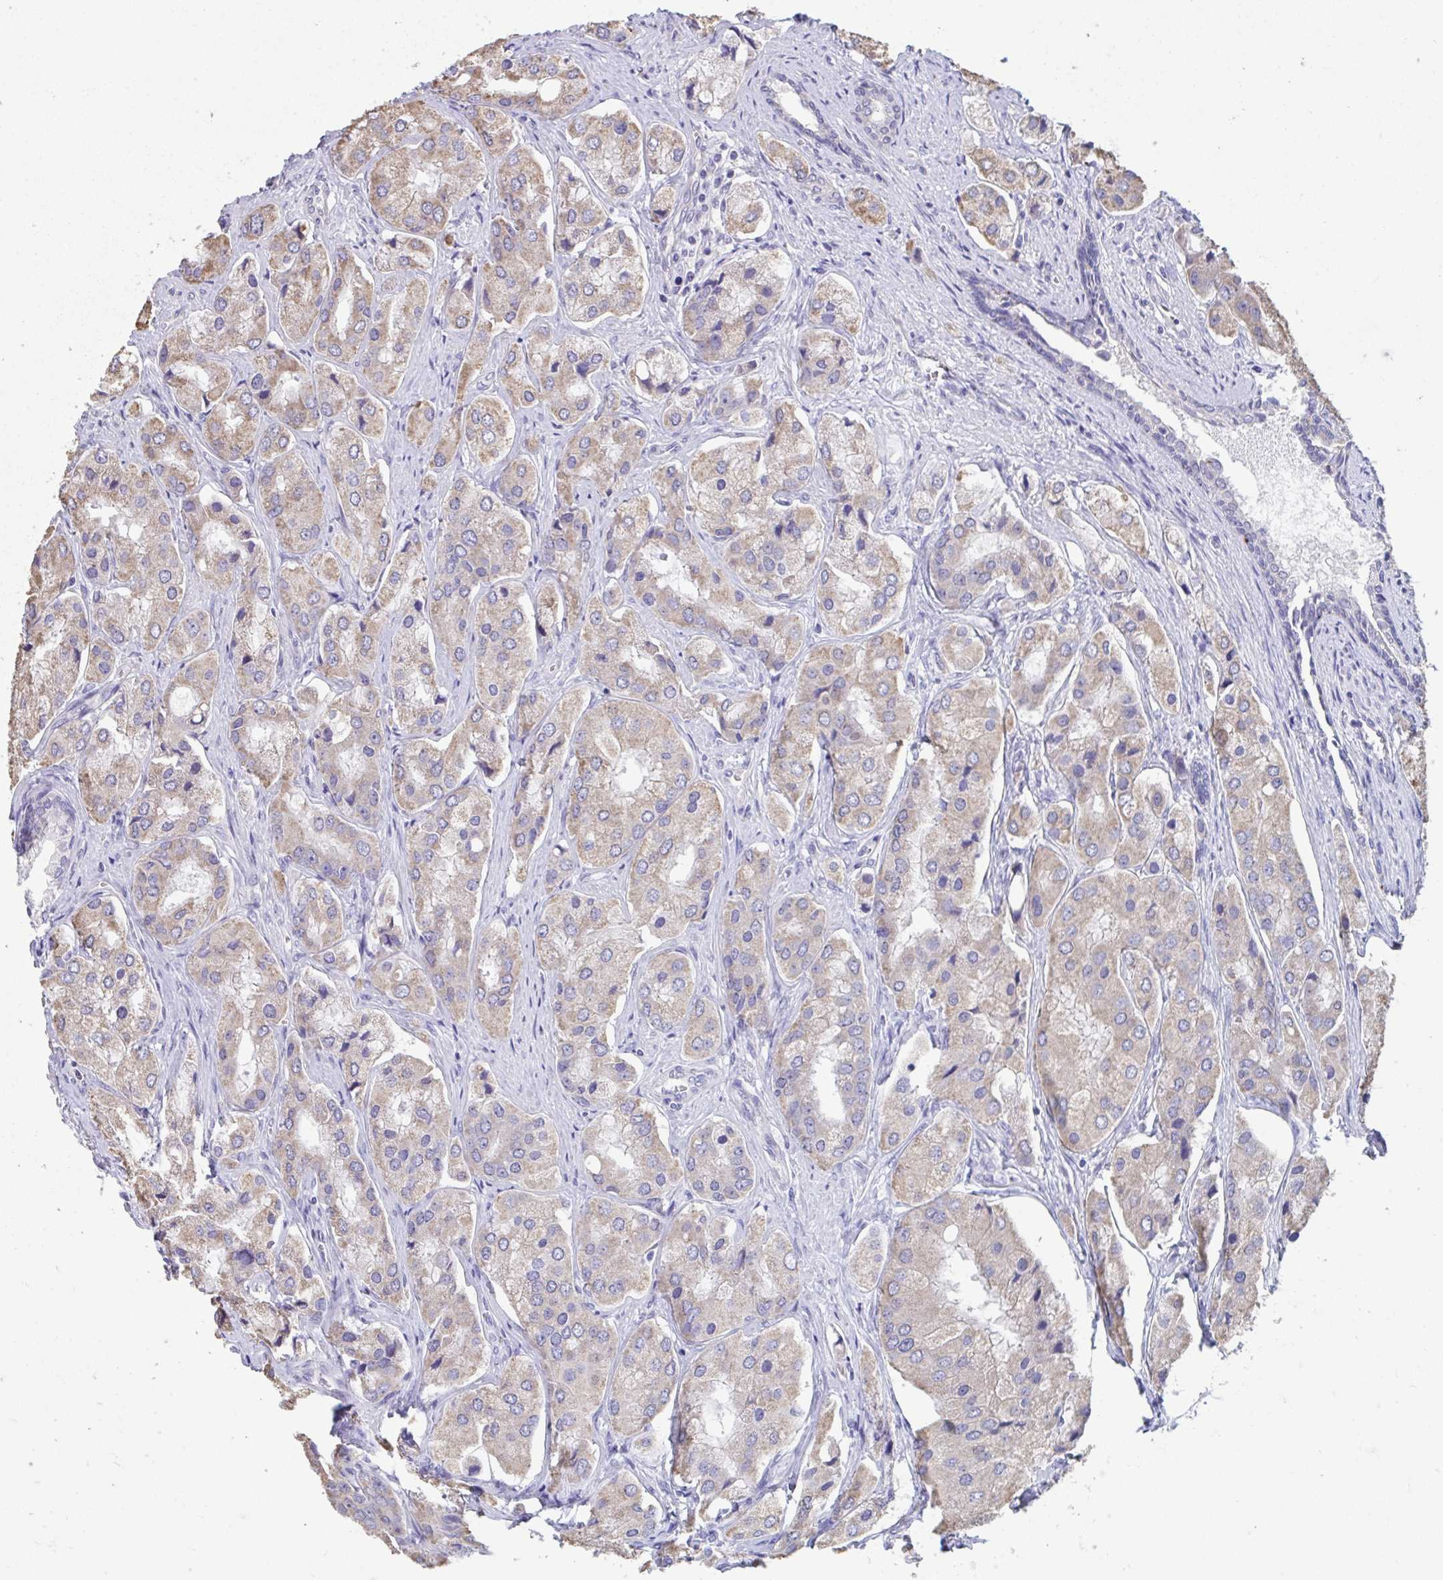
{"staining": {"intensity": "weak", "quantity": ">75%", "location": "cytoplasmic/membranous"}, "tissue": "prostate cancer", "cell_type": "Tumor cells", "image_type": "cancer", "snomed": [{"axis": "morphology", "description": "Adenocarcinoma, Low grade"}, {"axis": "topography", "description": "Prostate"}], "caption": "Immunohistochemistry (IHC) histopathology image of prostate cancer (adenocarcinoma (low-grade)) stained for a protein (brown), which reveals low levels of weak cytoplasmic/membranous staining in approximately >75% of tumor cells.", "gene": "GPR162", "patient": {"sex": "male", "age": 69}}